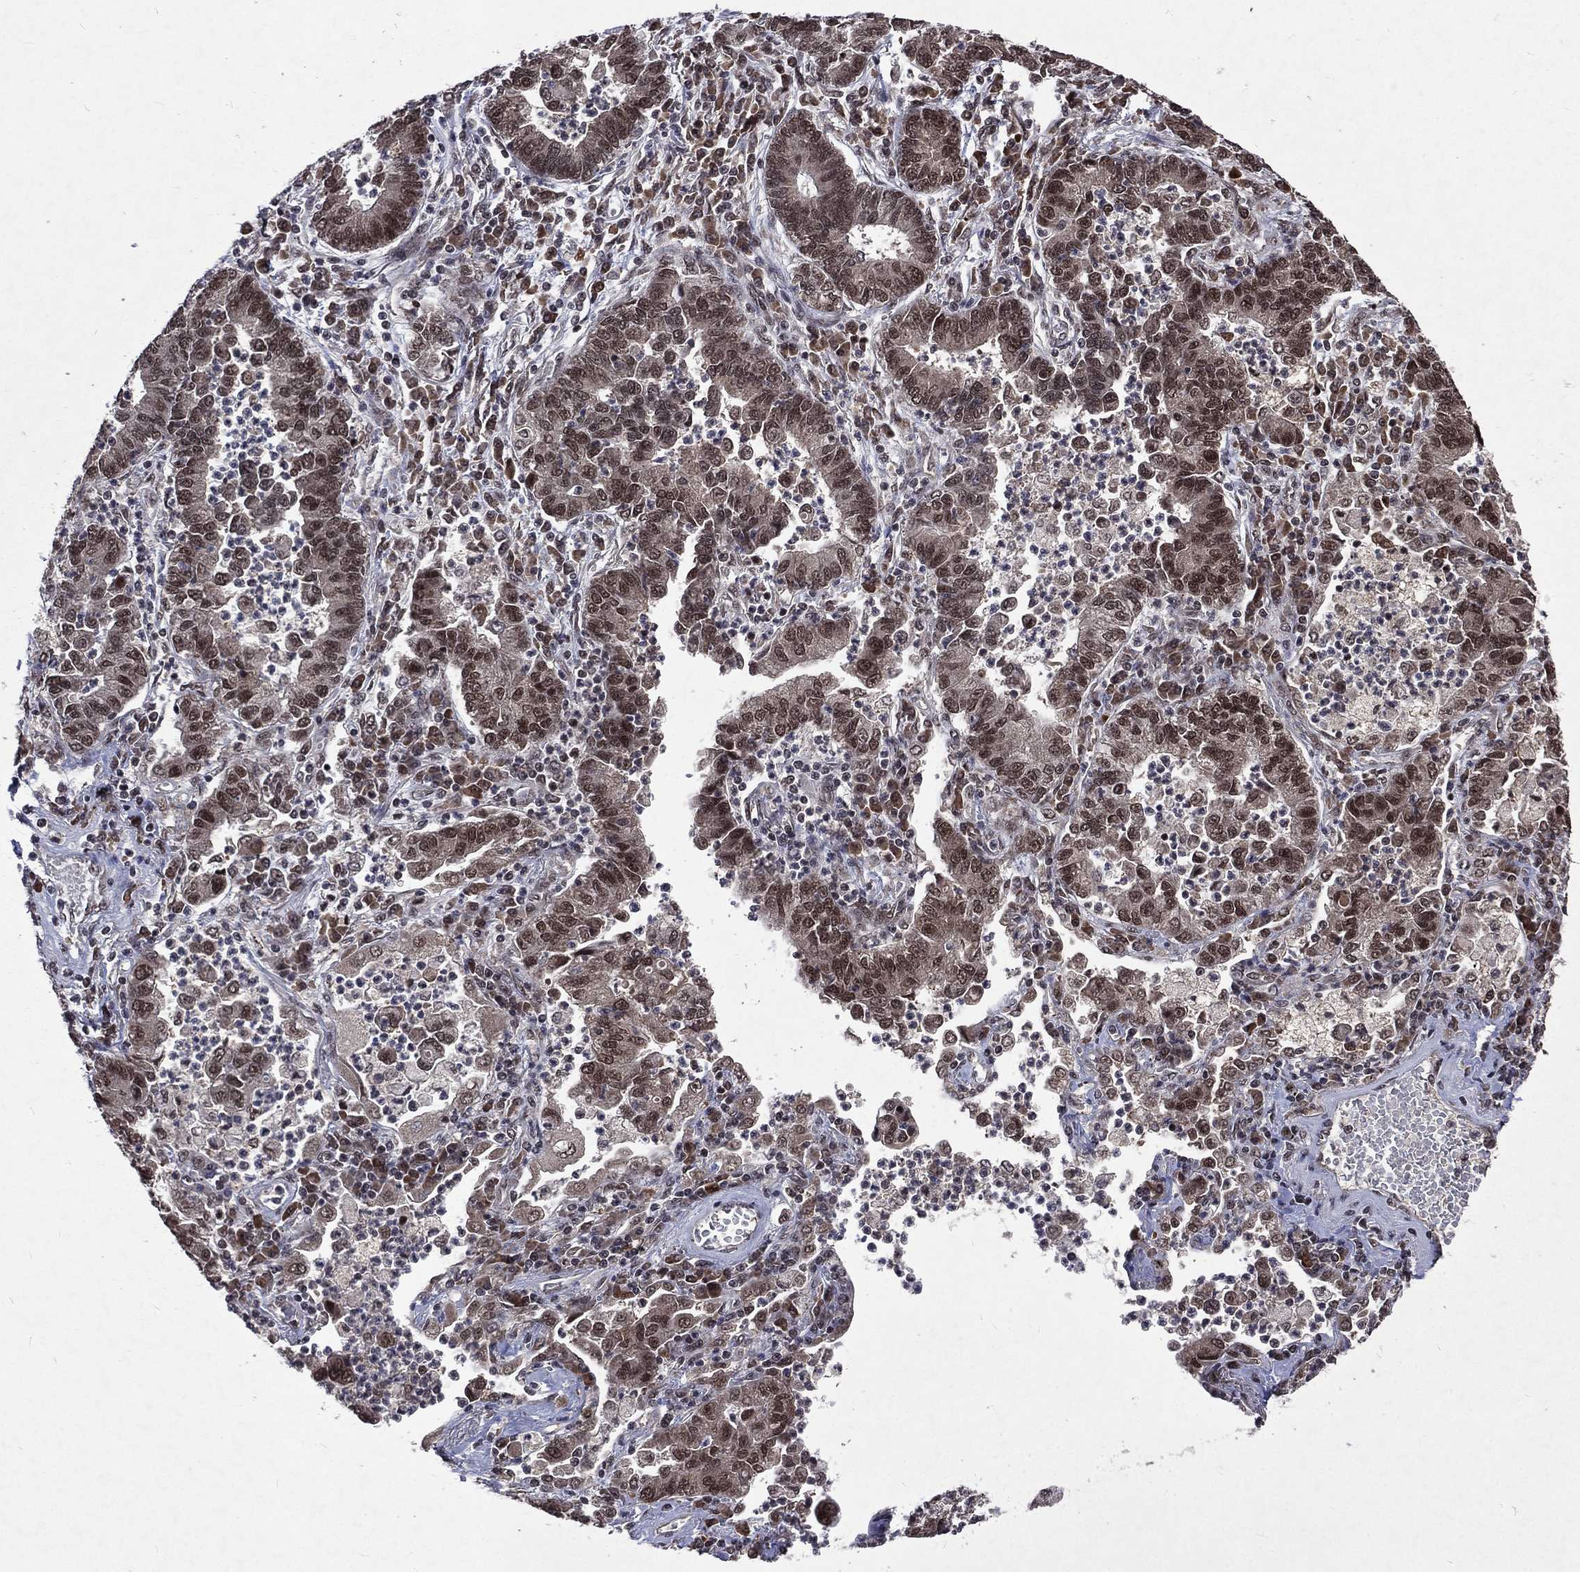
{"staining": {"intensity": "moderate", "quantity": ">75%", "location": "nuclear"}, "tissue": "lung cancer", "cell_type": "Tumor cells", "image_type": "cancer", "snomed": [{"axis": "morphology", "description": "Adenocarcinoma, NOS"}, {"axis": "topography", "description": "Lung"}], "caption": "There is medium levels of moderate nuclear expression in tumor cells of lung adenocarcinoma, as demonstrated by immunohistochemical staining (brown color).", "gene": "DMAP1", "patient": {"sex": "female", "age": 57}}